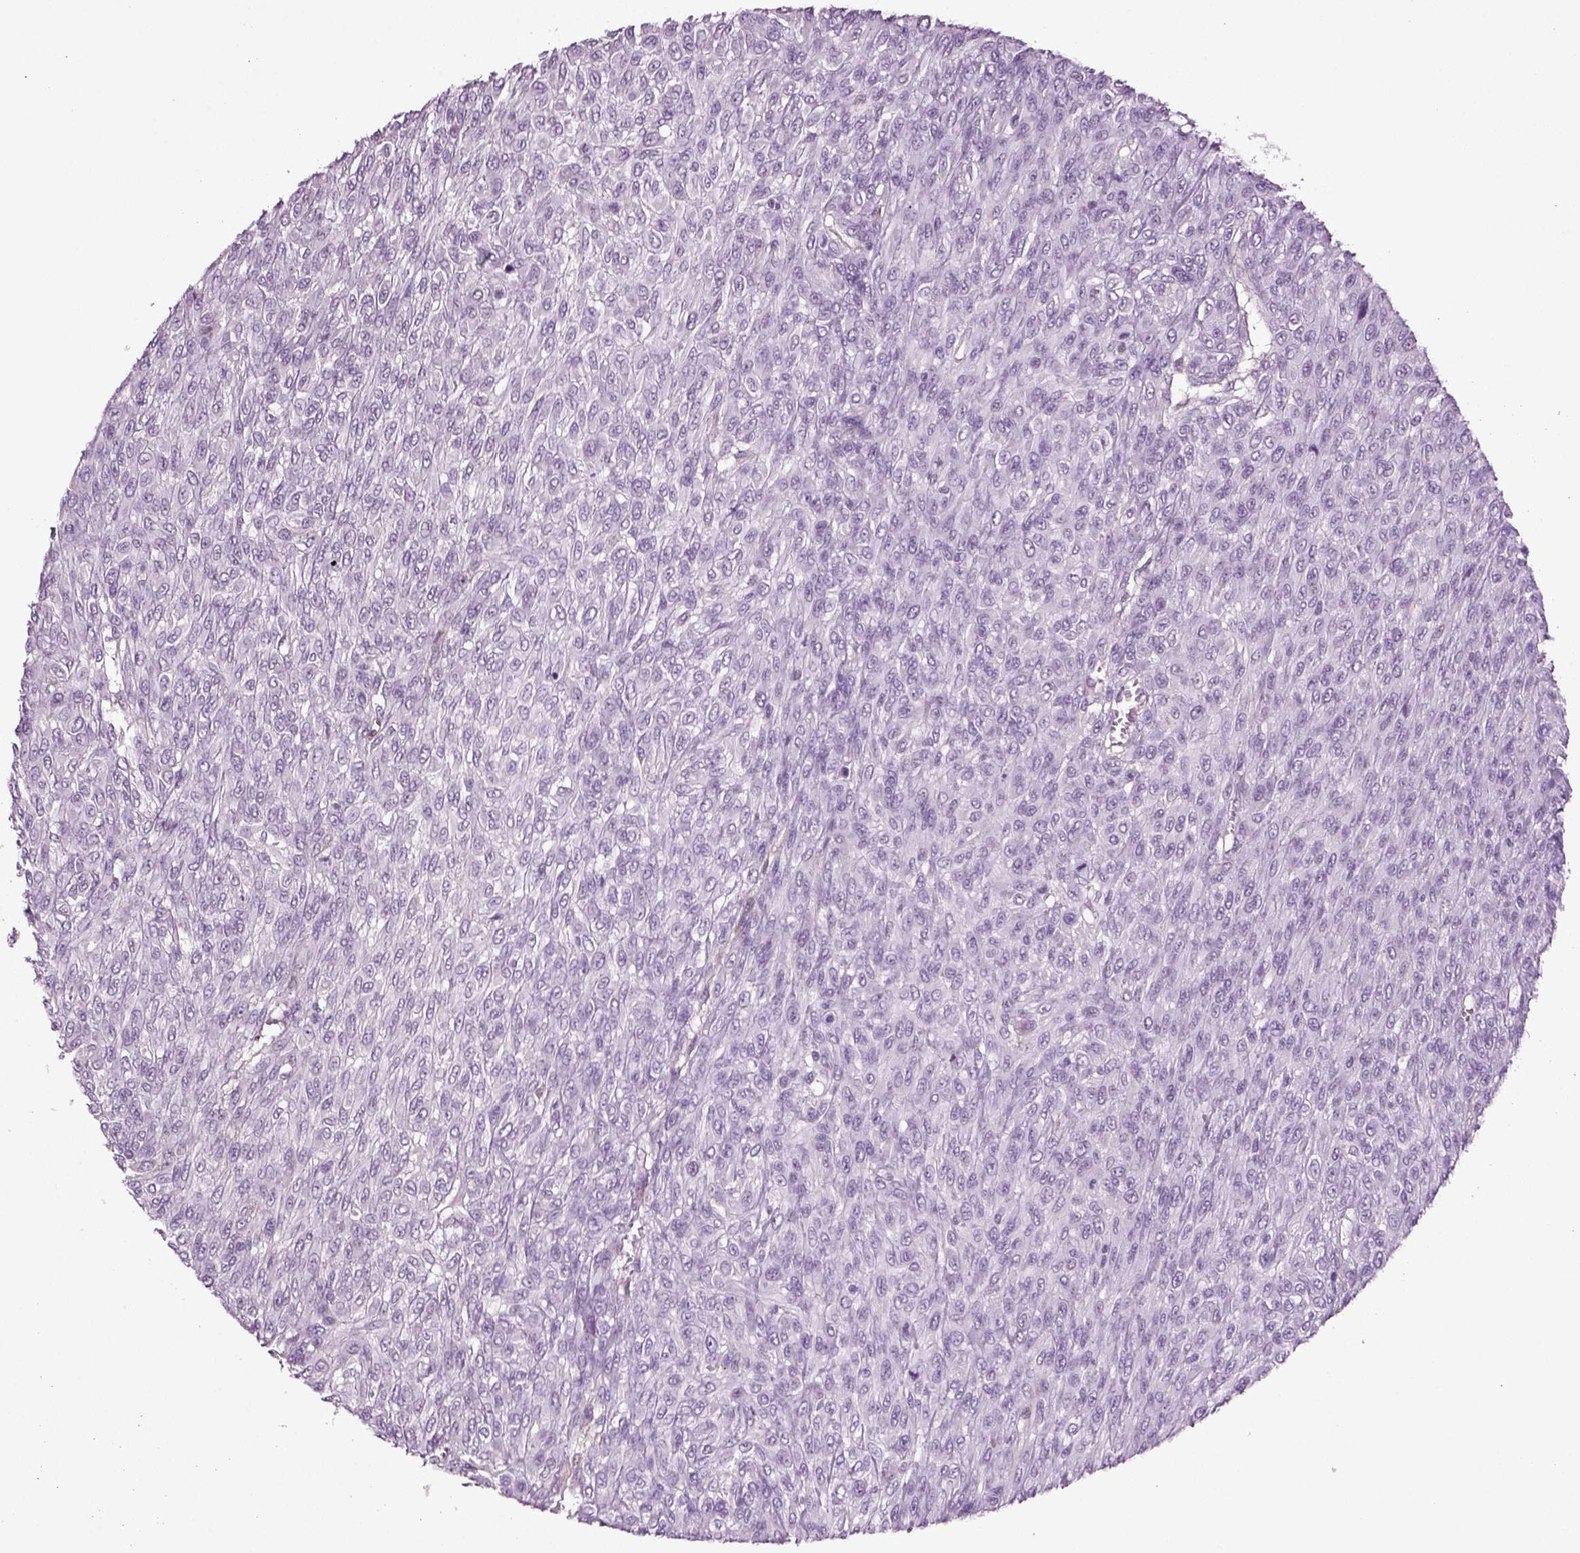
{"staining": {"intensity": "negative", "quantity": "none", "location": "none"}, "tissue": "renal cancer", "cell_type": "Tumor cells", "image_type": "cancer", "snomed": [{"axis": "morphology", "description": "Adenocarcinoma, NOS"}, {"axis": "topography", "description": "Kidney"}], "caption": "Immunohistochemistry of adenocarcinoma (renal) exhibits no positivity in tumor cells. The staining was performed using DAB to visualize the protein expression in brown, while the nuclei were stained in blue with hematoxylin (Magnification: 20x).", "gene": "COL9A2", "patient": {"sex": "male", "age": 58}}